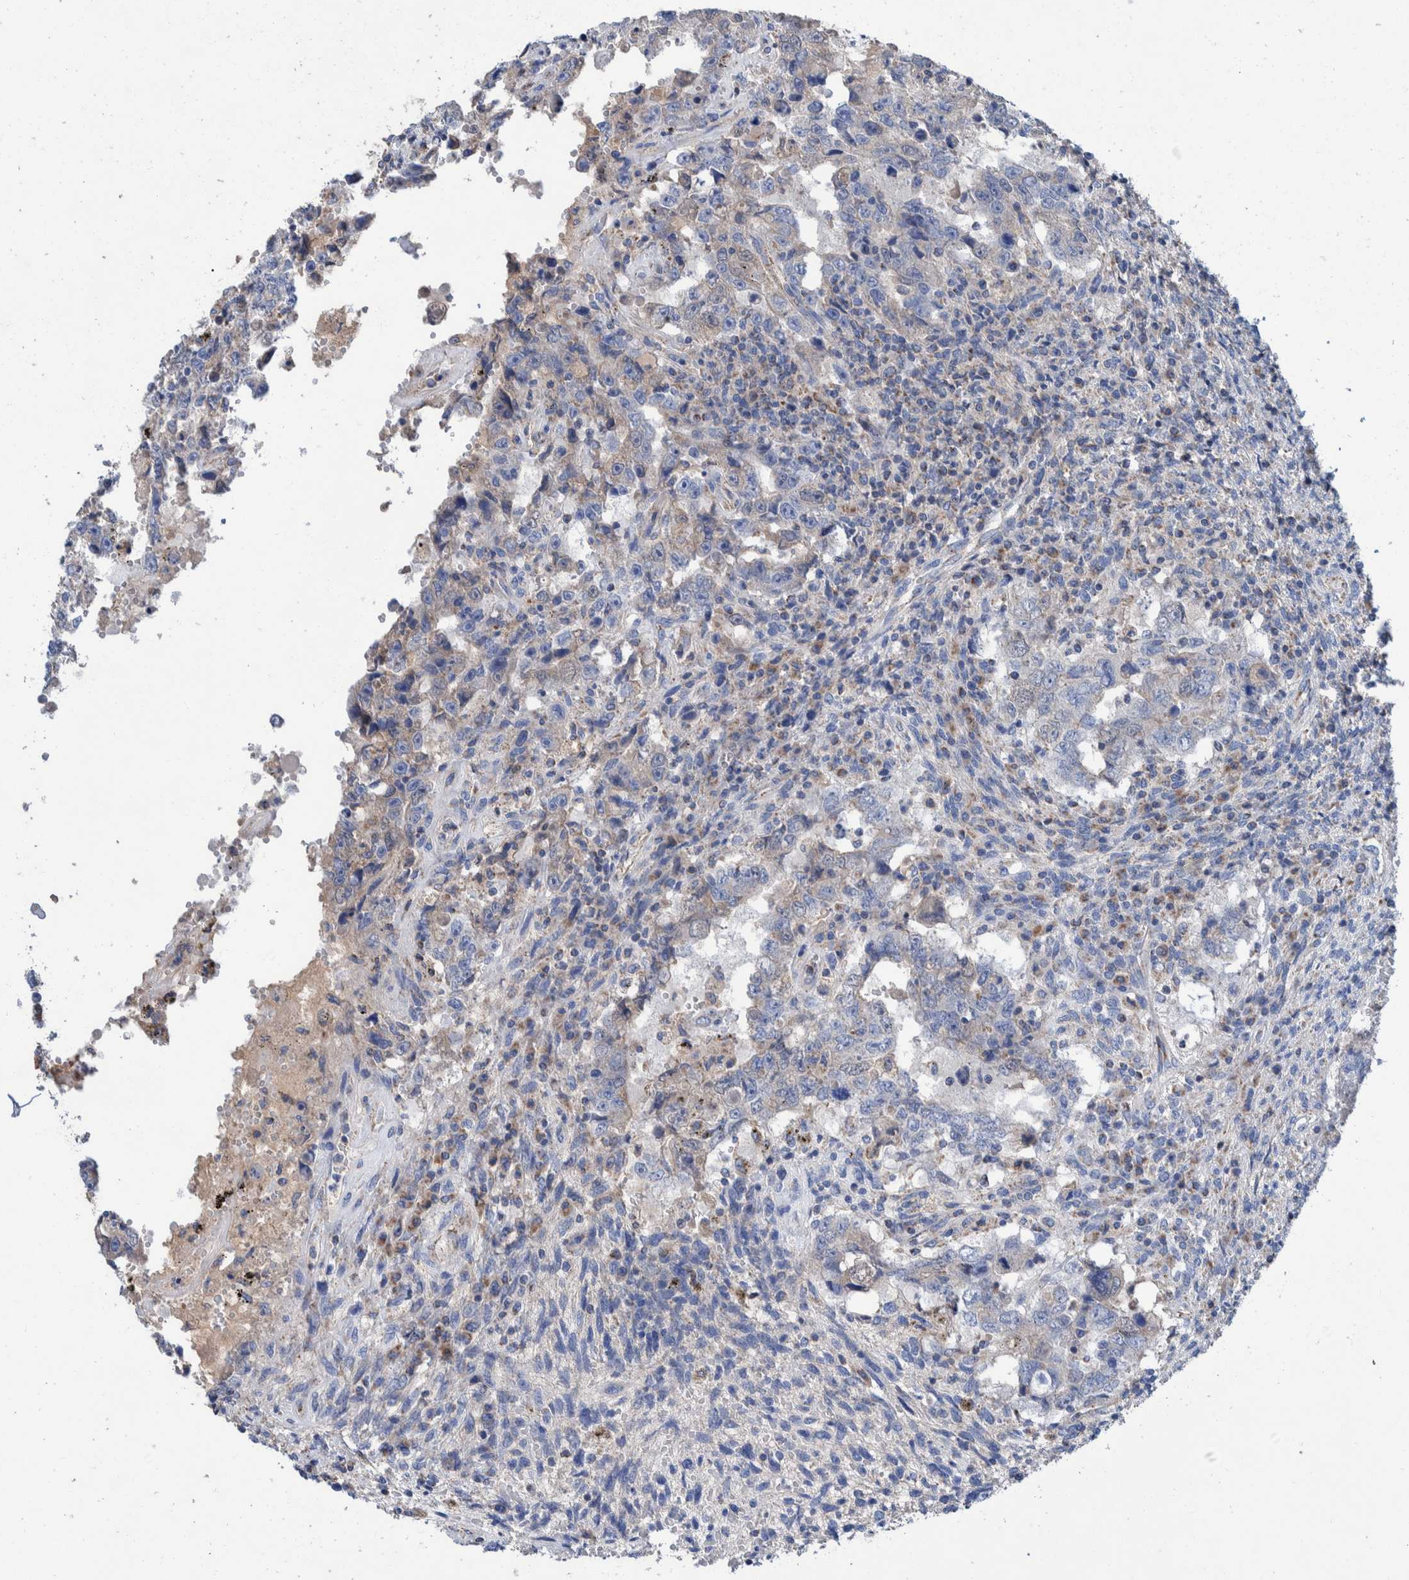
{"staining": {"intensity": "negative", "quantity": "none", "location": "none"}, "tissue": "testis cancer", "cell_type": "Tumor cells", "image_type": "cancer", "snomed": [{"axis": "morphology", "description": "Carcinoma, Embryonal, NOS"}, {"axis": "topography", "description": "Testis"}], "caption": "Tumor cells show no significant expression in testis cancer (embryonal carcinoma).", "gene": "DECR1", "patient": {"sex": "male", "age": 26}}